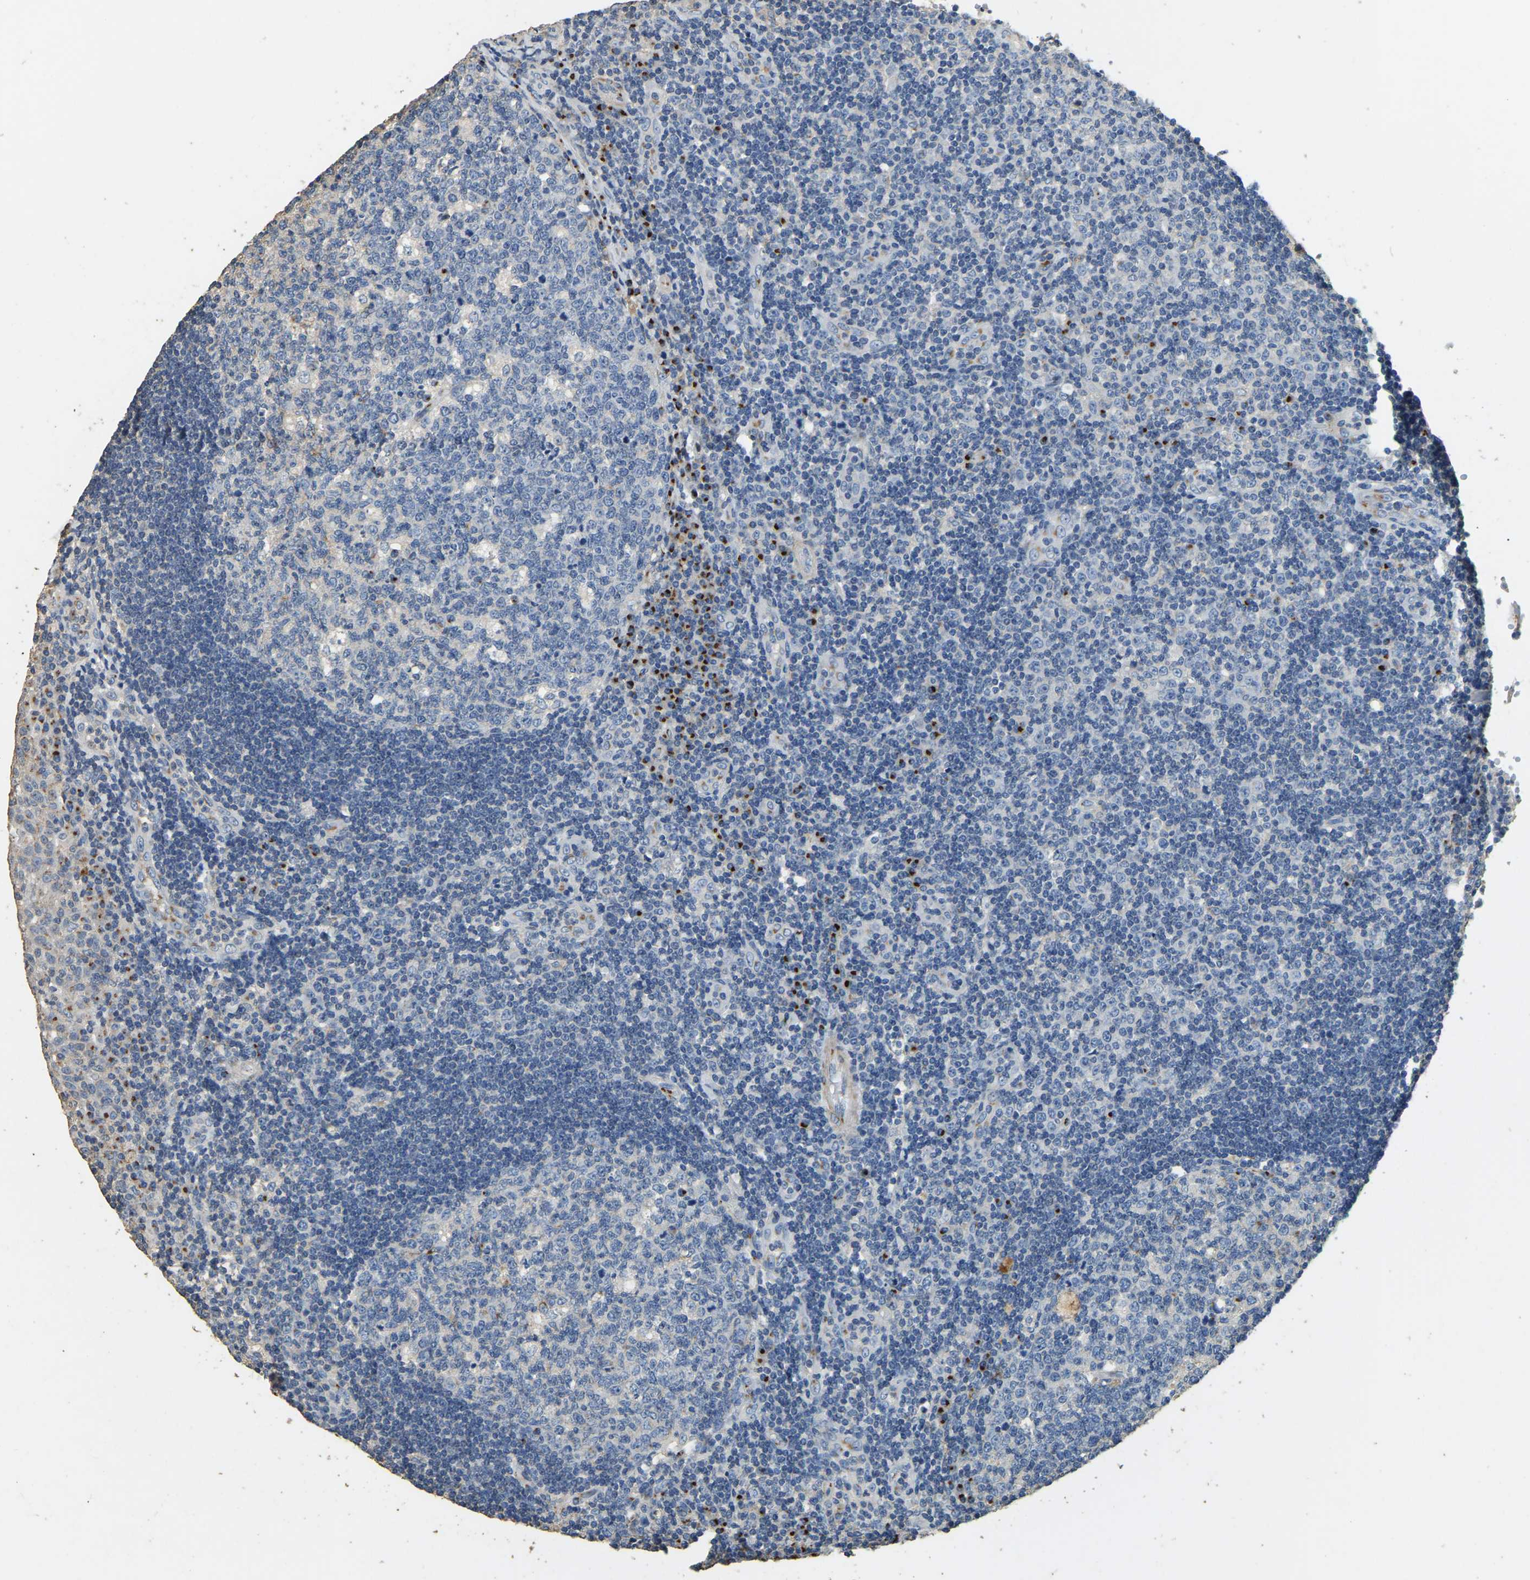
{"staining": {"intensity": "weak", "quantity": "<25%", "location": "cytoplasmic/membranous"}, "tissue": "tonsil", "cell_type": "Germinal center cells", "image_type": "normal", "snomed": [{"axis": "morphology", "description": "Normal tissue, NOS"}, {"axis": "topography", "description": "Tonsil"}], "caption": "Immunohistochemistry histopathology image of benign tonsil: human tonsil stained with DAB (3,3'-diaminobenzidine) shows no significant protein staining in germinal center cells.", "gene": "FAM174A", "patient": {"sex": "female", "age": 40}}